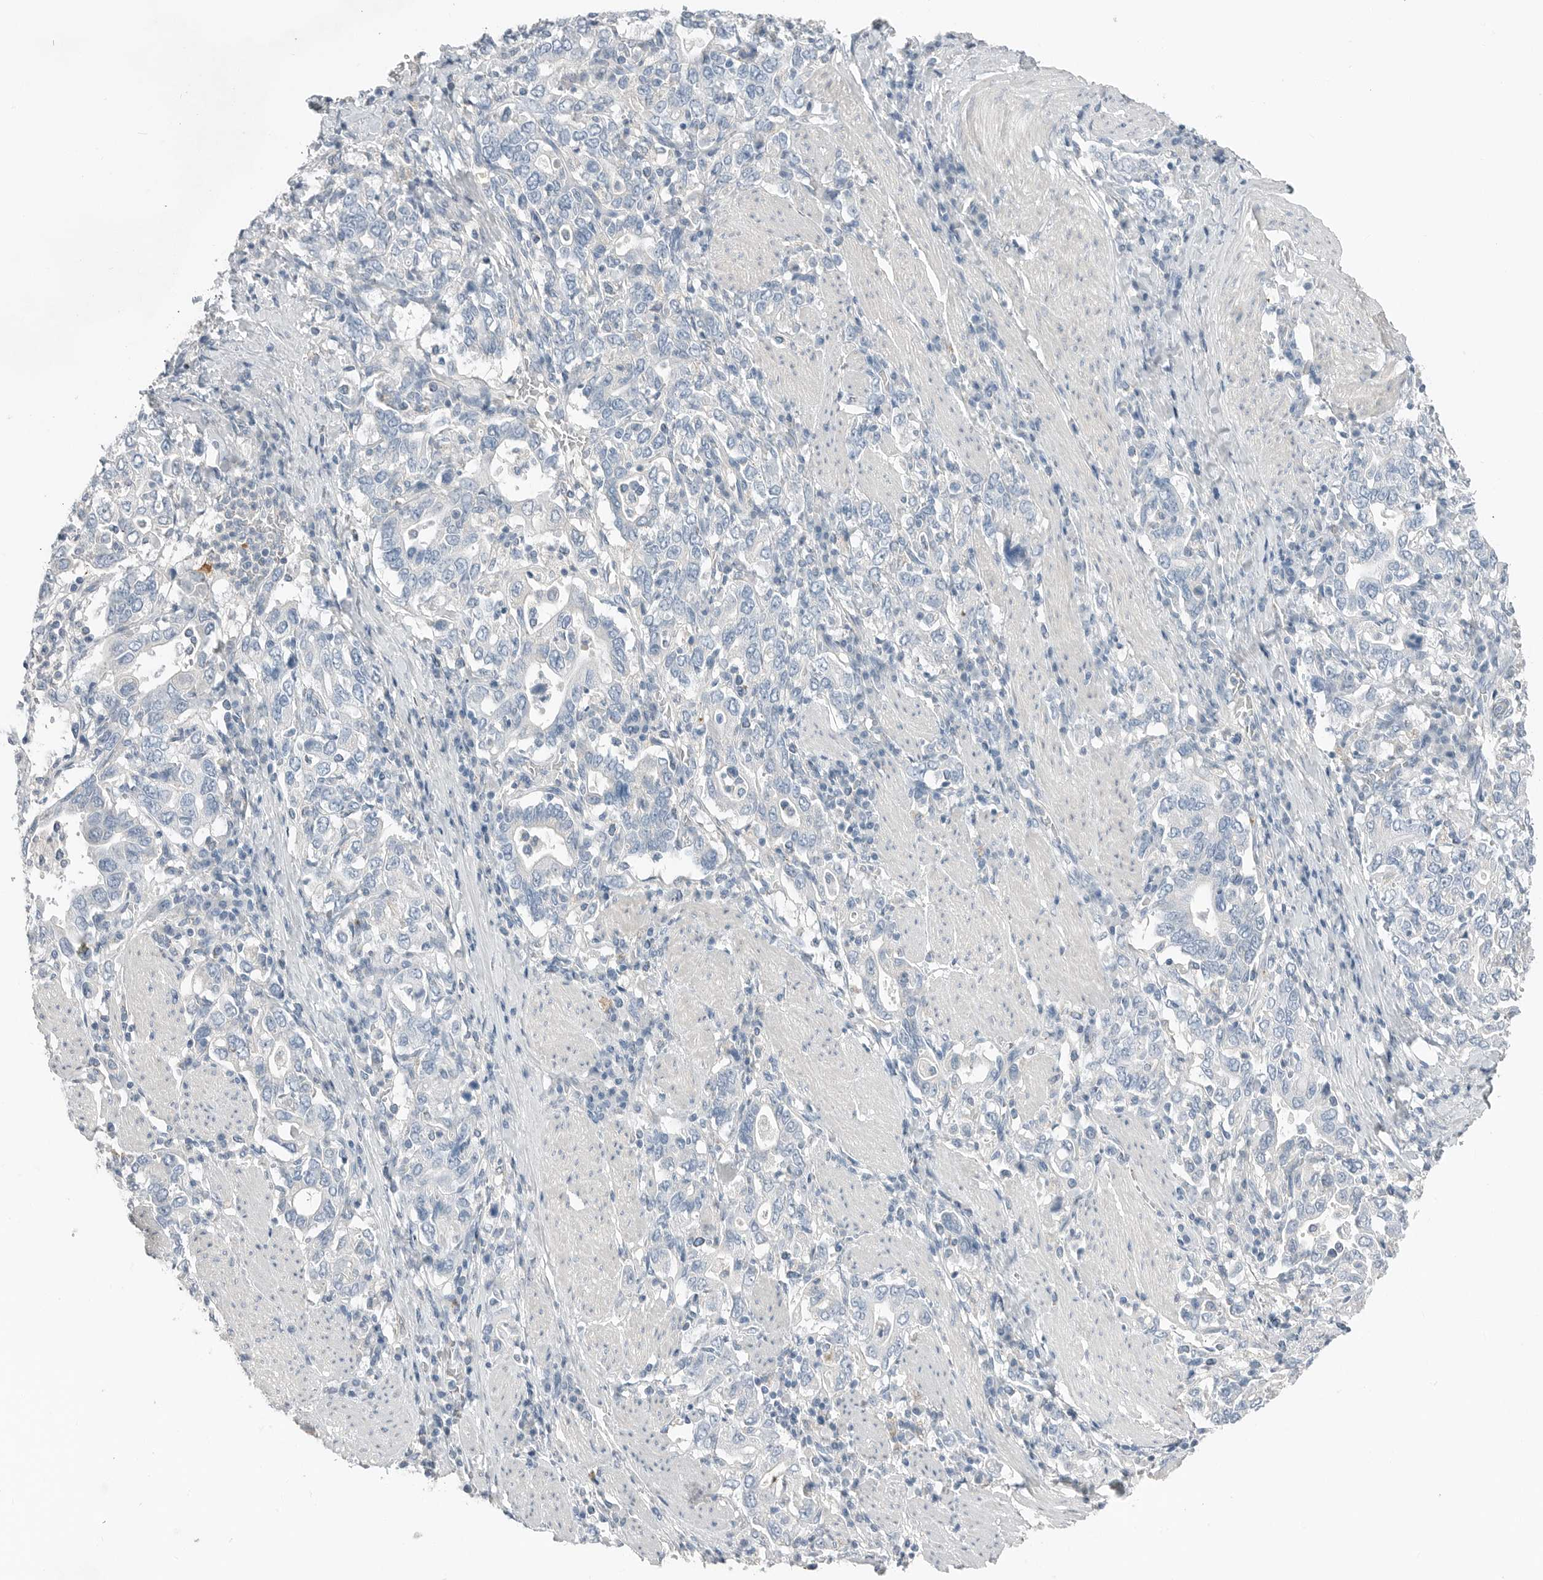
{"staining": {"intensity": "negative", "quantity": "none", "location": "none"}, "tissue": "stomach cancer", "cell_type": "Tumor cells", "image_type": "cancer", "snomed": [{"axis": "morphology", "description": "Adenocarcinoma, NOS"}, {"axis": "topography", "description": "Stomach, upper"}], "caption": "This histopathology image is of stomach cancer (adenocarcinoma) stained with IHC to label a protein in brown with the nuclei are counter-stained blue. There is no expression in tumor cells. Brightfield microscopy of immunohistochemistry stained with DAB (brown) and hematoxylin (blue), captured at high magnification.", "gene": "SERPINB7", "patient": {"sex": "male", "age": 62}}